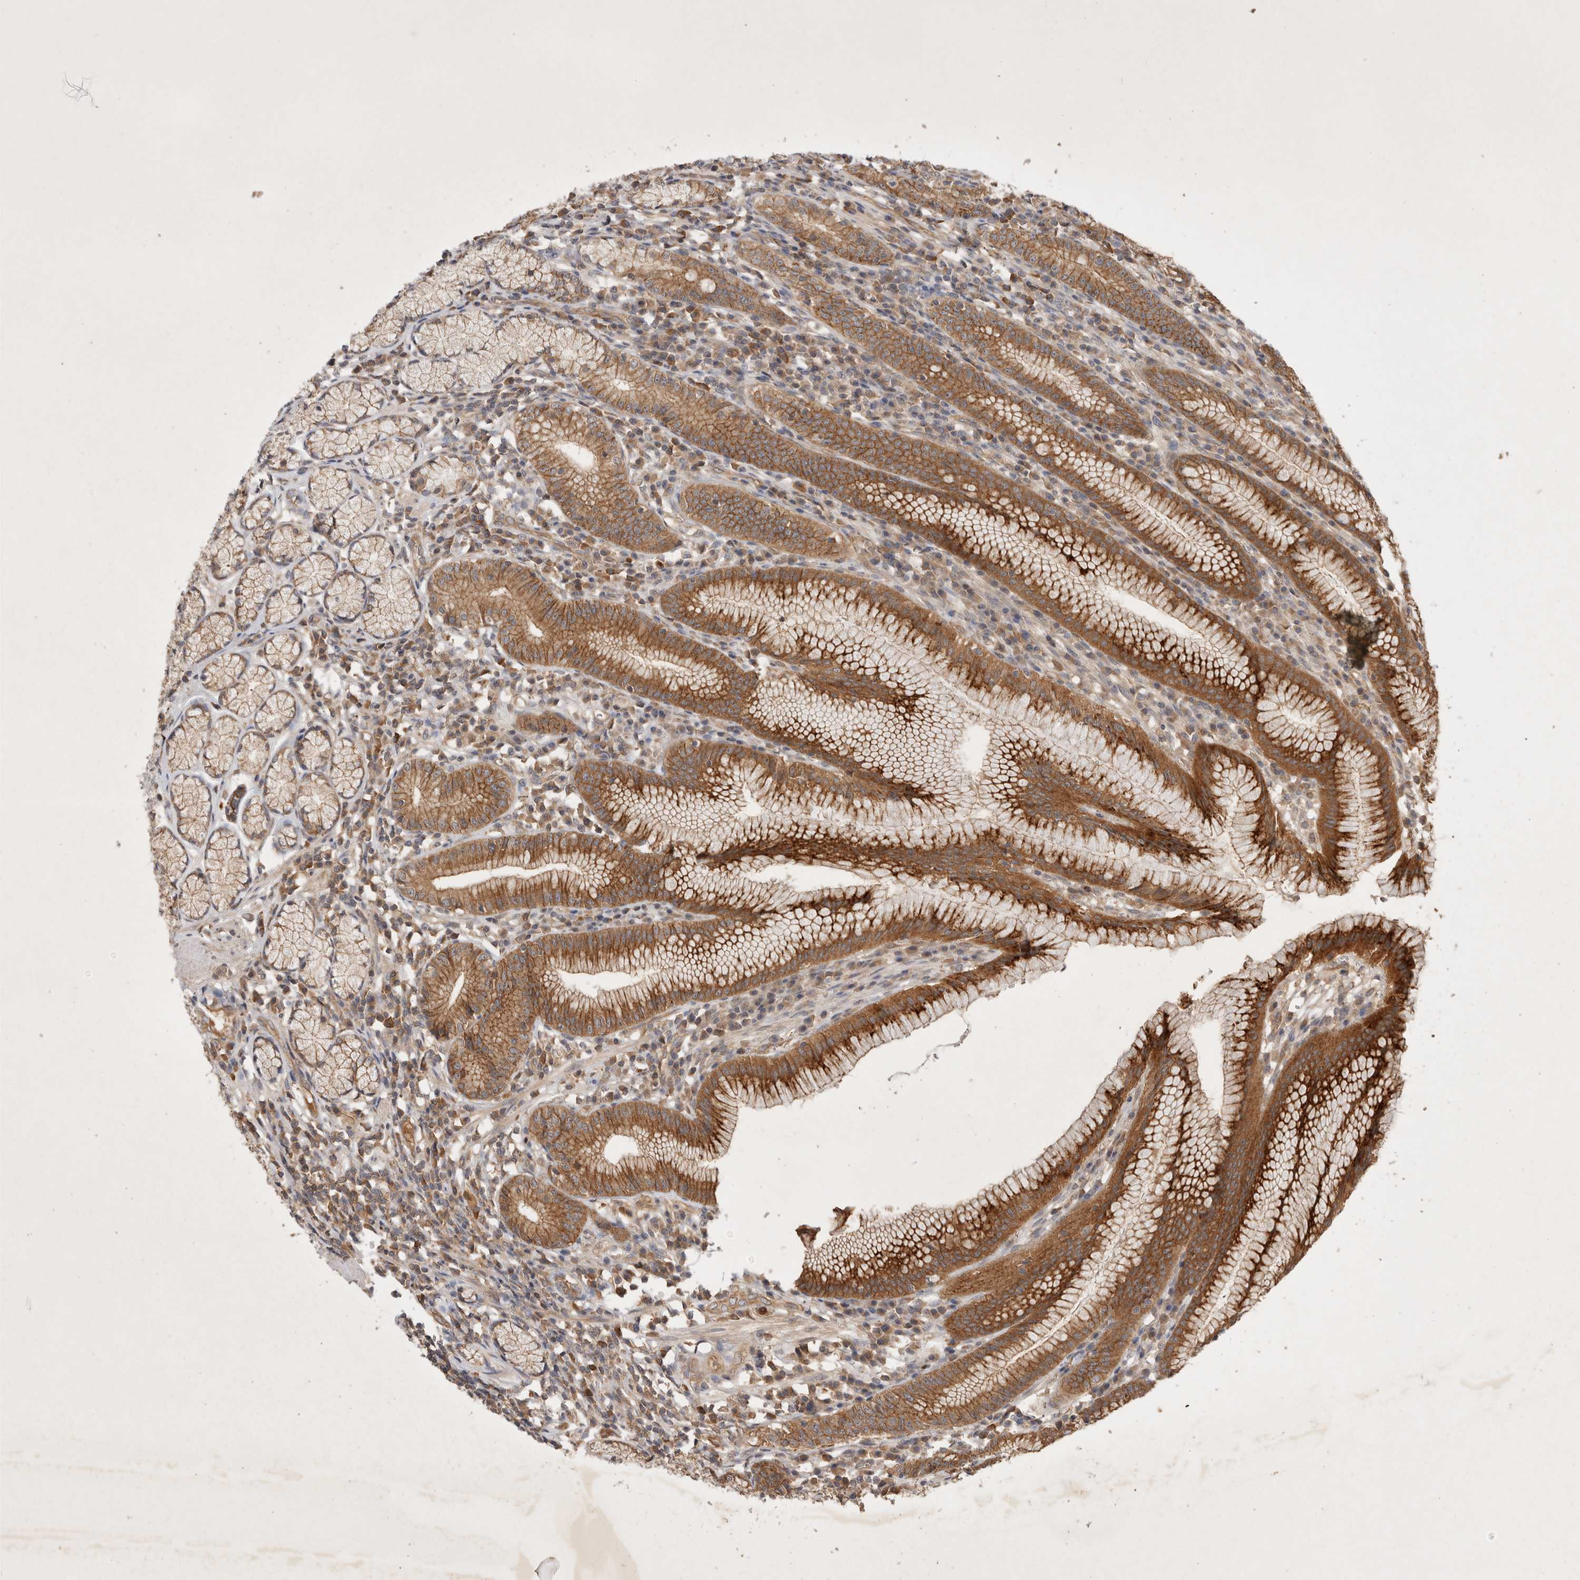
{"staining": {"intensity": "moderate", "quantity": ">75%", "location": "cytoplasmic/membranous"}, "tissue": "stomach", "cell_type": "Glandular cells", "image_type": "normal", "snomed": [{"axis": "morphology", "description": "Normal tissue, NOS"}, {"axis": "topography", "description": "Stomach"}], "caption": "DAB immunohistochemical staining of normal stomach displays moderate cytoplasmic/membranous protein staining in about >75% of glandular cells. Nuclei are stained in blue.", "gene": "YES1", "patient": {"sex": "male", "age": 55}}